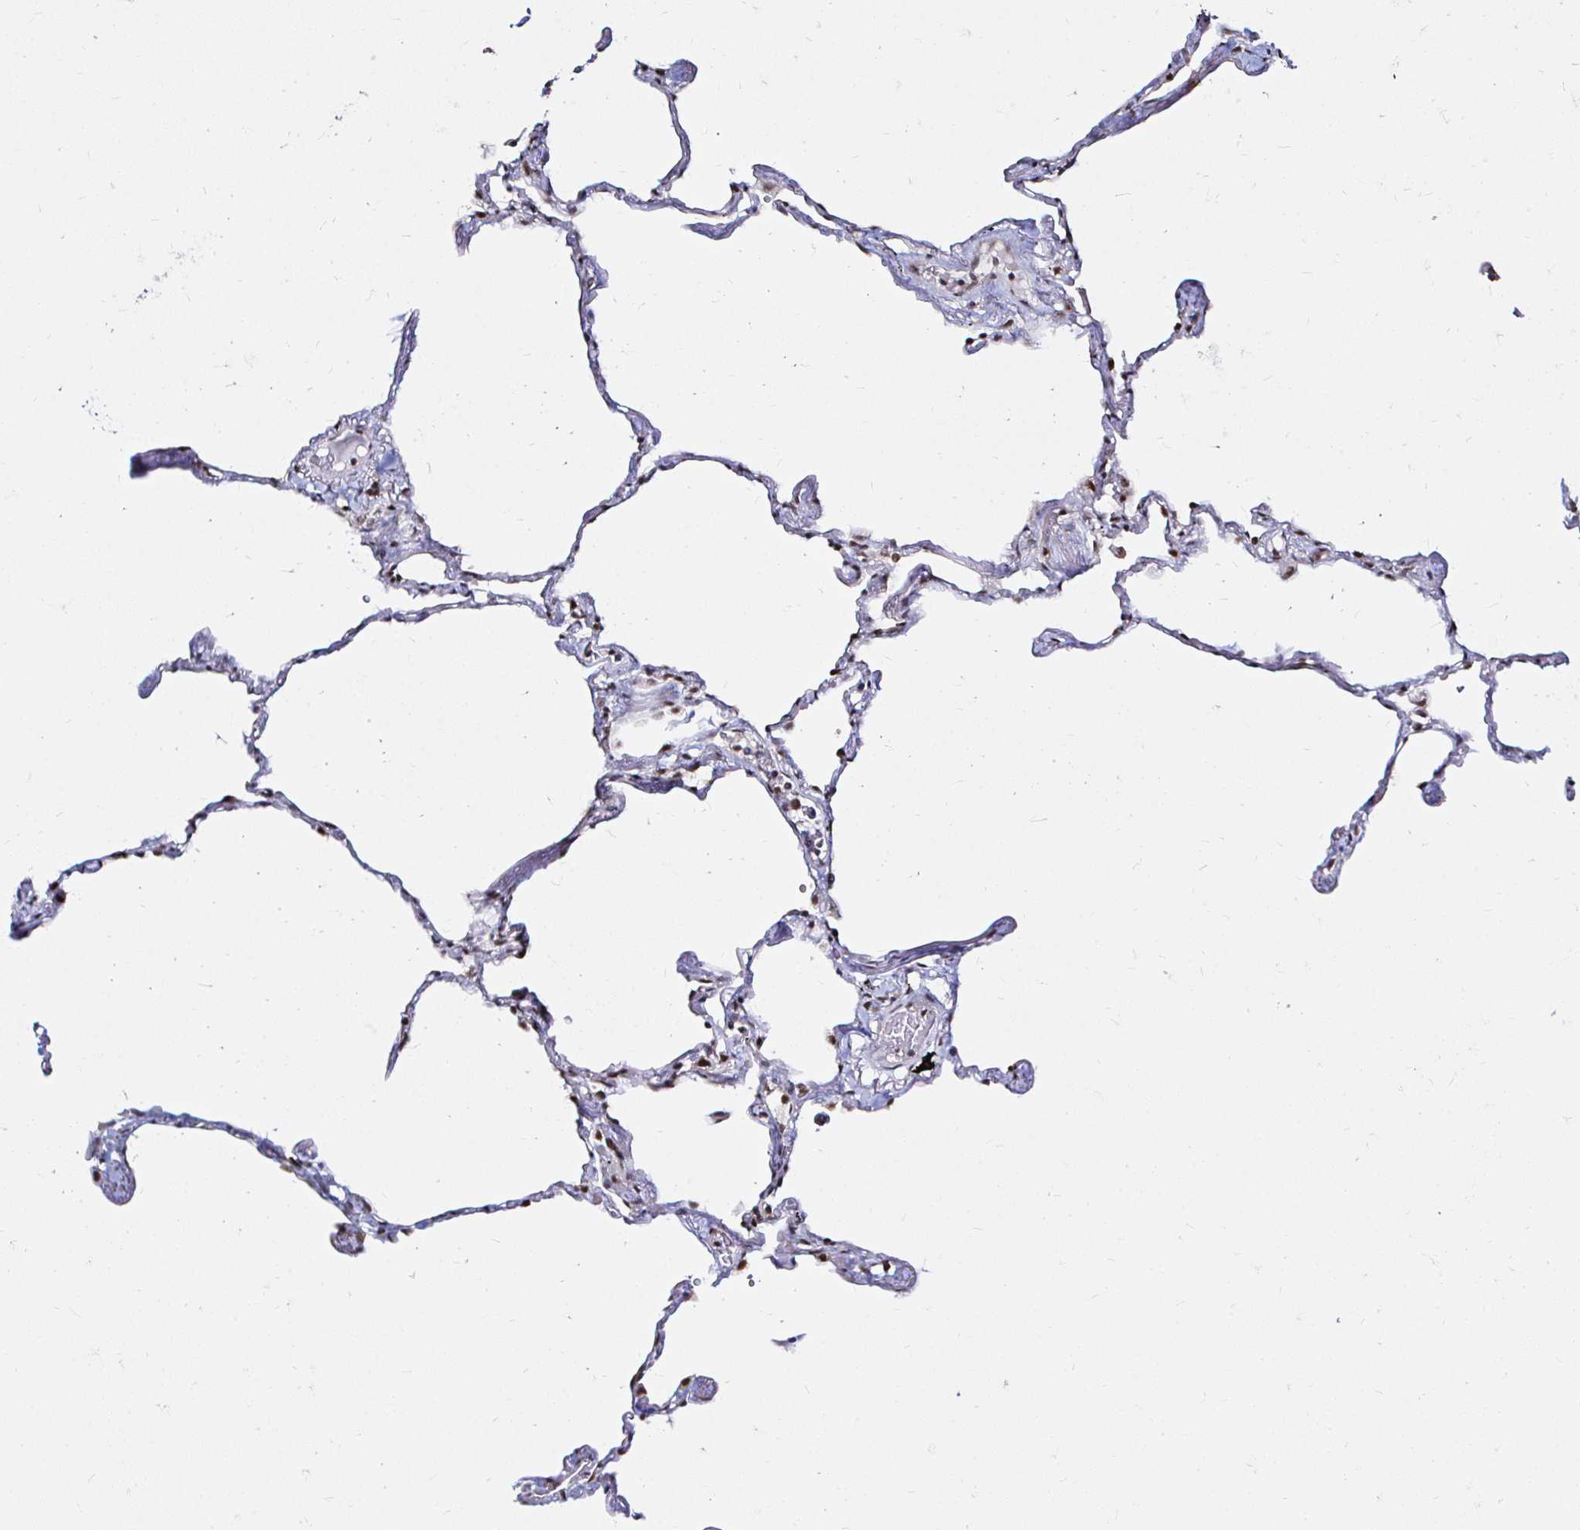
{"staining": {"intensity": "strong", "quantity": ">75%", "location": "nuclear"}, "tissue": "lung", "cell_type": "Alveolar cells", "image_type": "normal", "snomed": [{"axis": "morphology", "description": "Normal tissue, NOS"}, {"axis": "topography", "description": "Lung"}], "caption": "About >75% of alveolar cells in benign lung demonstrate strong nuclear protein expression as visualized by brown immunohistochemical staining.", "gene": "SNRPC", "patient": {"sex": "female", "age": 67}}